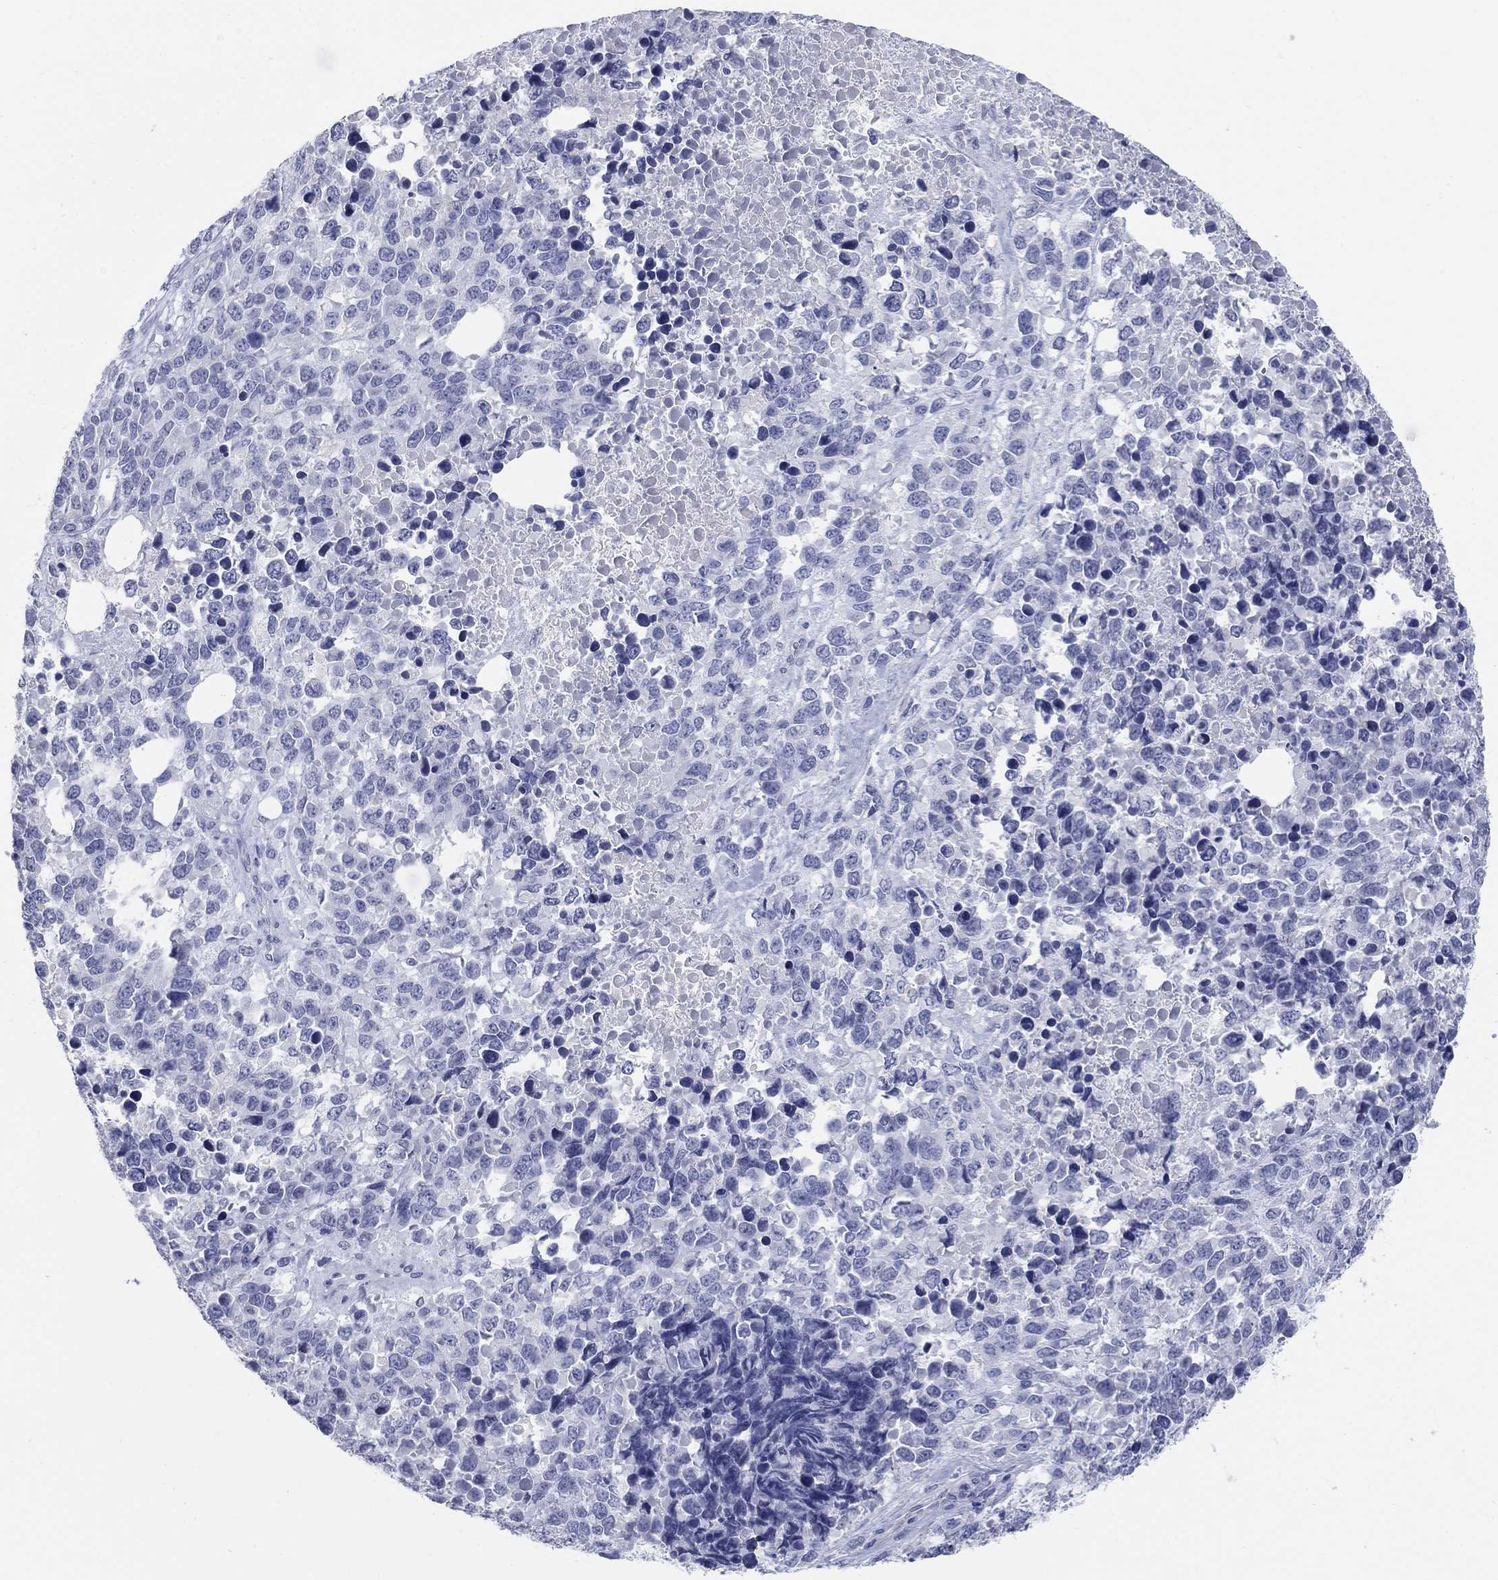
{"staining": {"intensity": "negative", "quantity": "none", "location": "none"}, "tissue": "melanoma", "cell_type": "Tumor cells", "image_type": "cancer", "snomed": [{"axis": "morphology", "description": "Malignant melanoma, Metastatic site"}, {"axis": "topography", "description": "Skin"}], "caption": "Photomicrograph shows no protein expression in tumor cells of malignant melanoma (metastatic site) tissue.", "gene": "ATP6V1G2", "patient": {"sex": "male", "age": 84}}